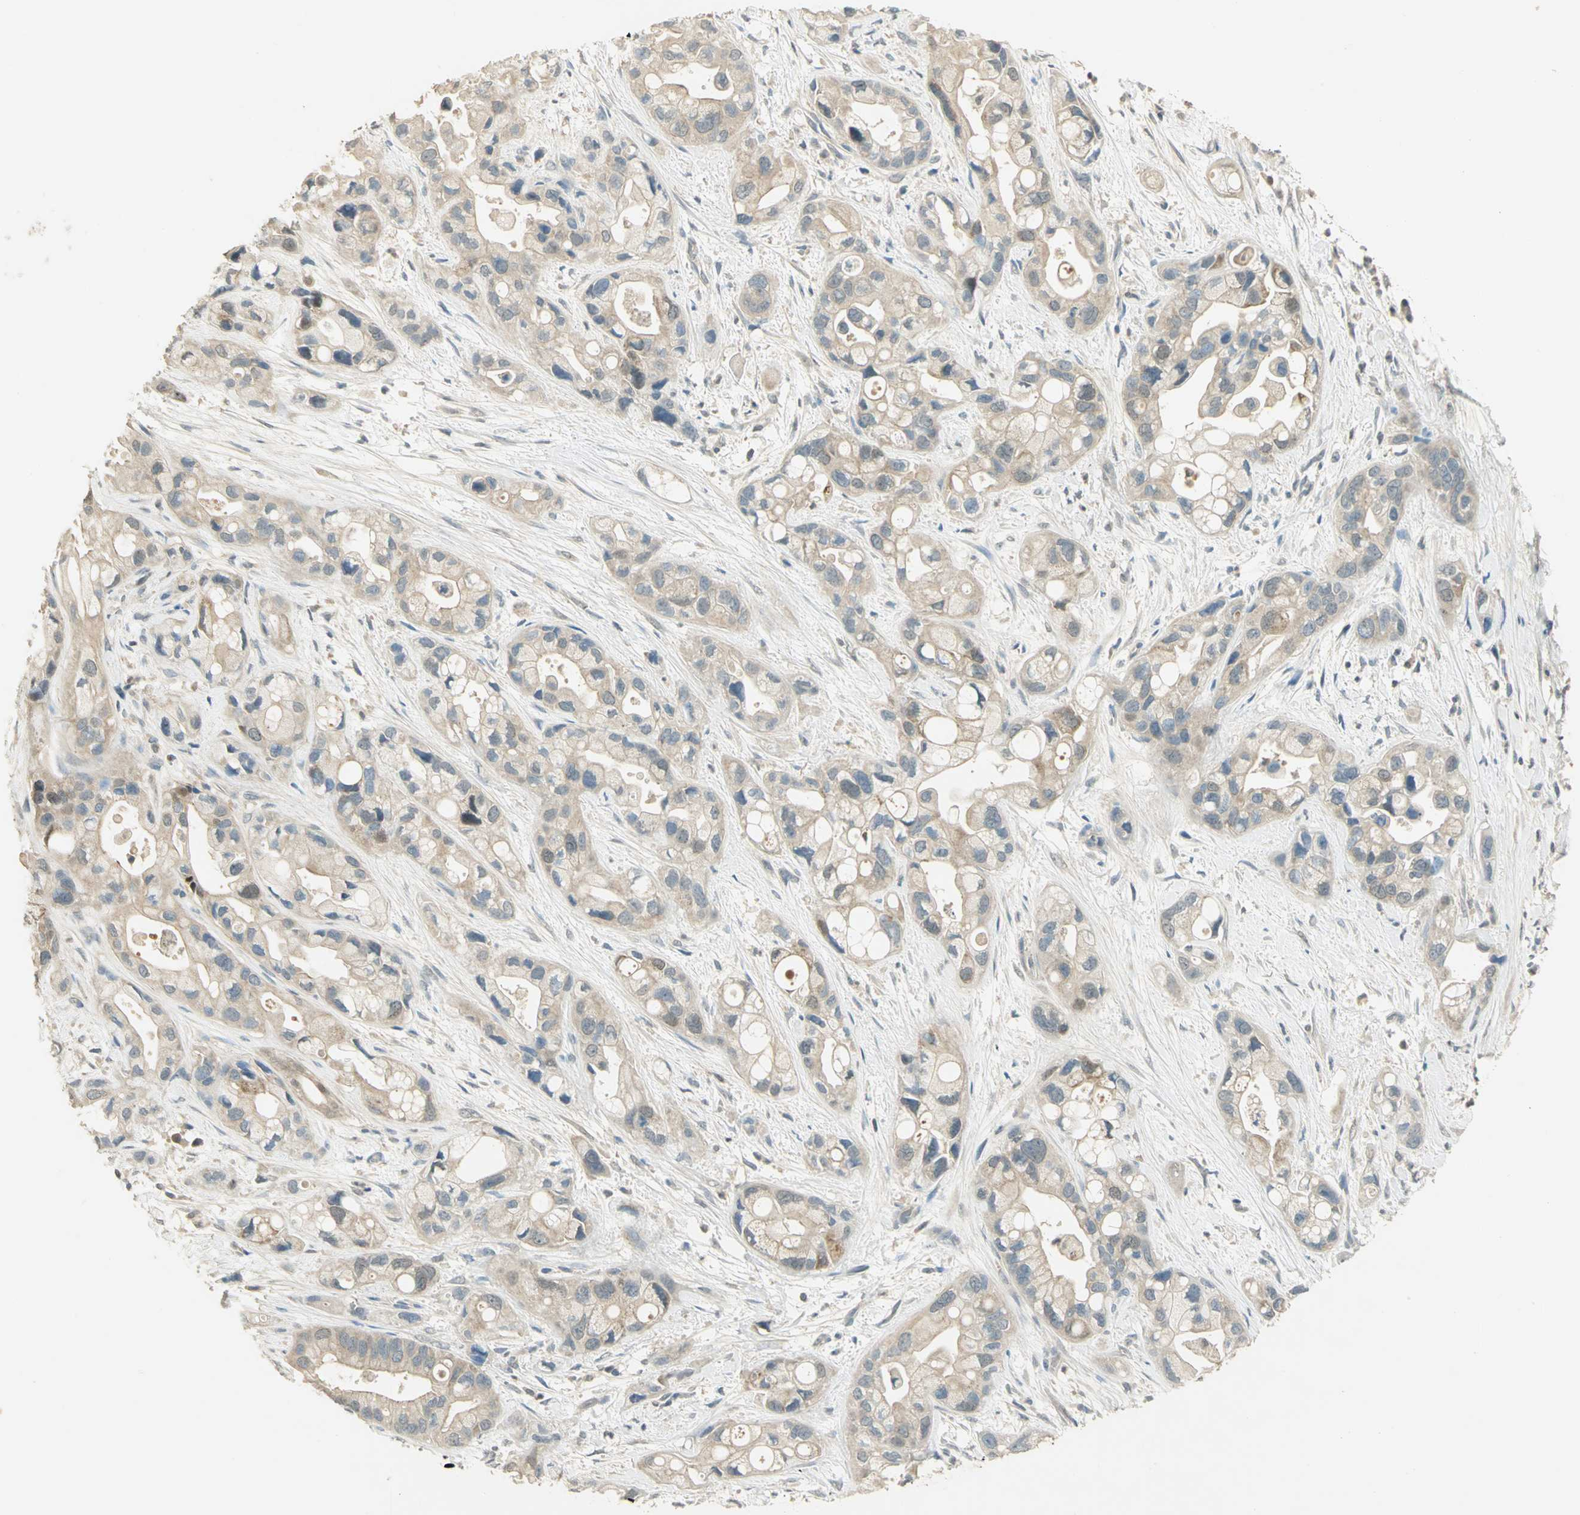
{"staining": {"intensity": "weak", "quantity": "25%-75%", "location": "cytoplasmic/membranous"}, "tissue": "pancreatic cancer", "cell_type": "Tumor cells", "image_type": "cancer", "snomed": [{"axis": "morphology", "description": "Adenocarcinoma, NOS"}, {"axis": "topography", "description": "Pancreas"}], "caption": "Immunohistochemical staining of pancreatic cancer (adenocarcinoma) displays low levels of weak cytoplasmic/membranous positivity in about 25%-75% of tumor cells.", "gene": "BIRC2", "patient": {"sex": "female", "age": 77}}